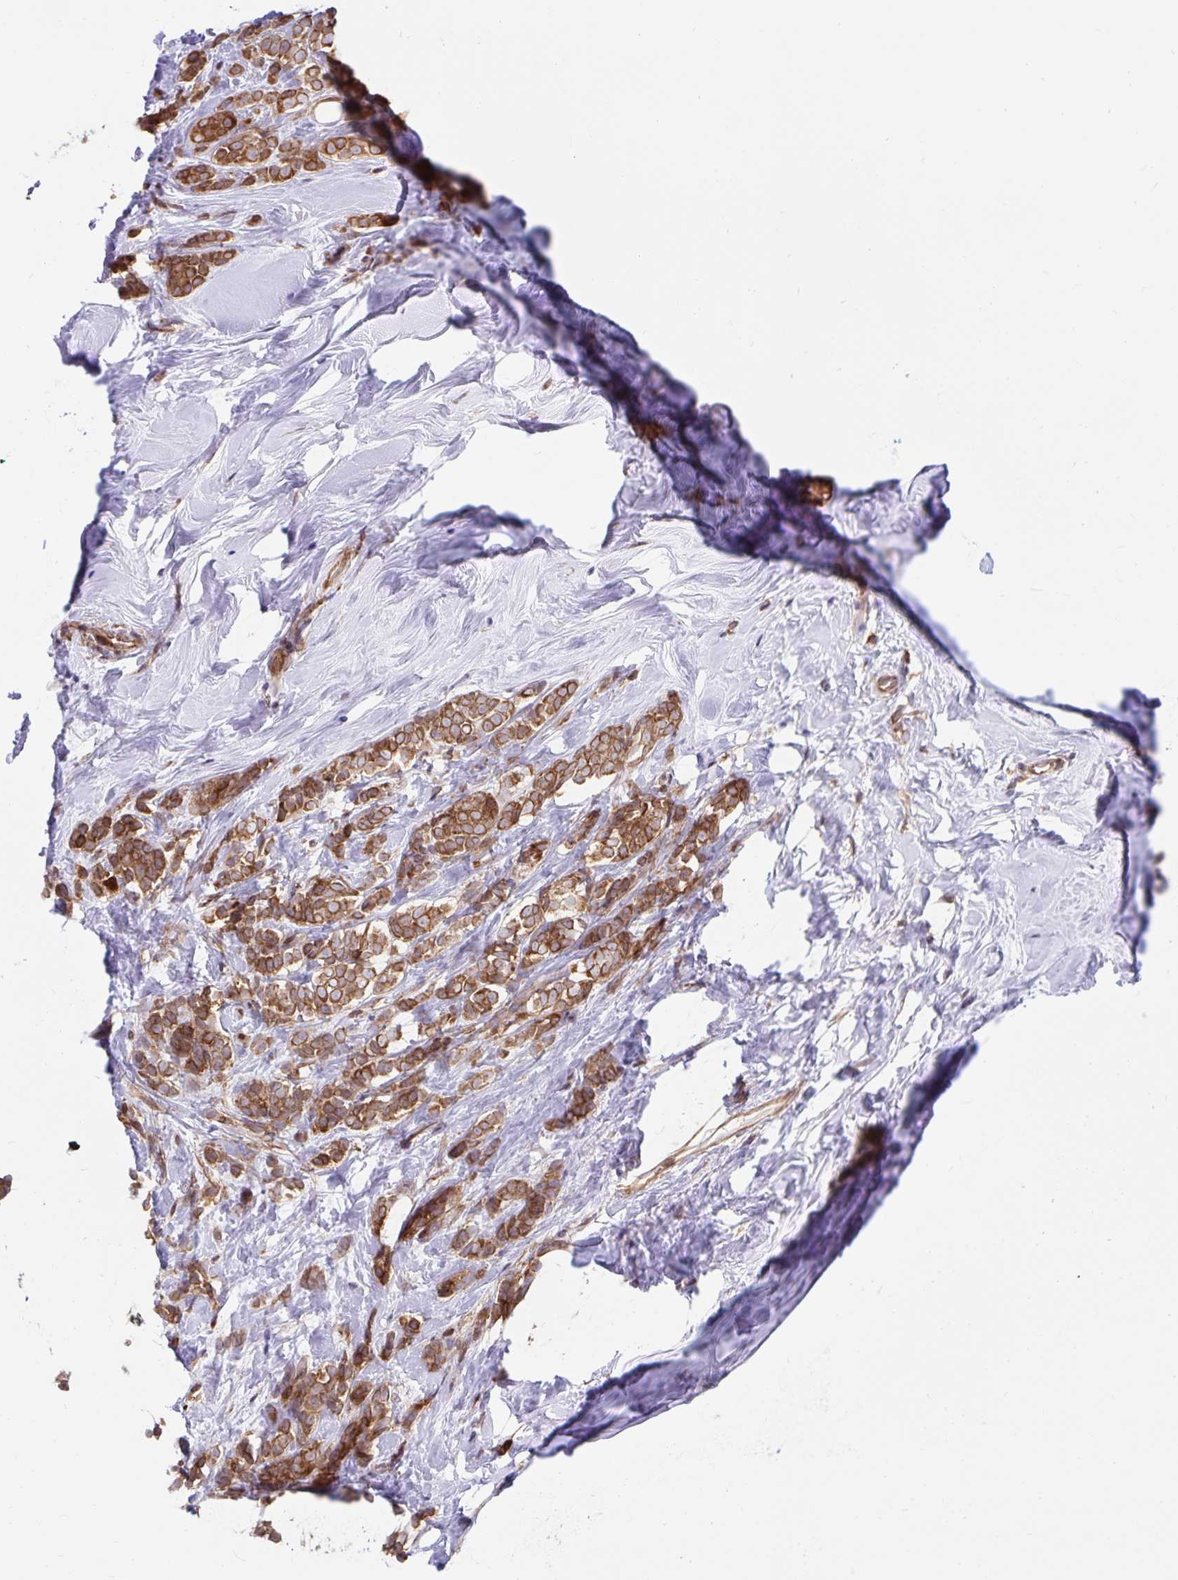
{"staining": {"intensity": "moderate", "quantity": ">75%", "location": "cytoplasmic/membranous"}, "tissue": "breast cancer", "cell_type": "Tumor cells", "image_type": "cancer", "snomed": [{"axis": "morphology", "description": "Lobular carcinoma"}, {"axis": "topography", "description": "Breast"}], "caption": "Breast lobular carcinoma stained for a protein shows moderate cytoplasmic/membranous positivity in tumor cells.", "gene": "SEC62", "patient": {"sex": "female", "age": 49}}